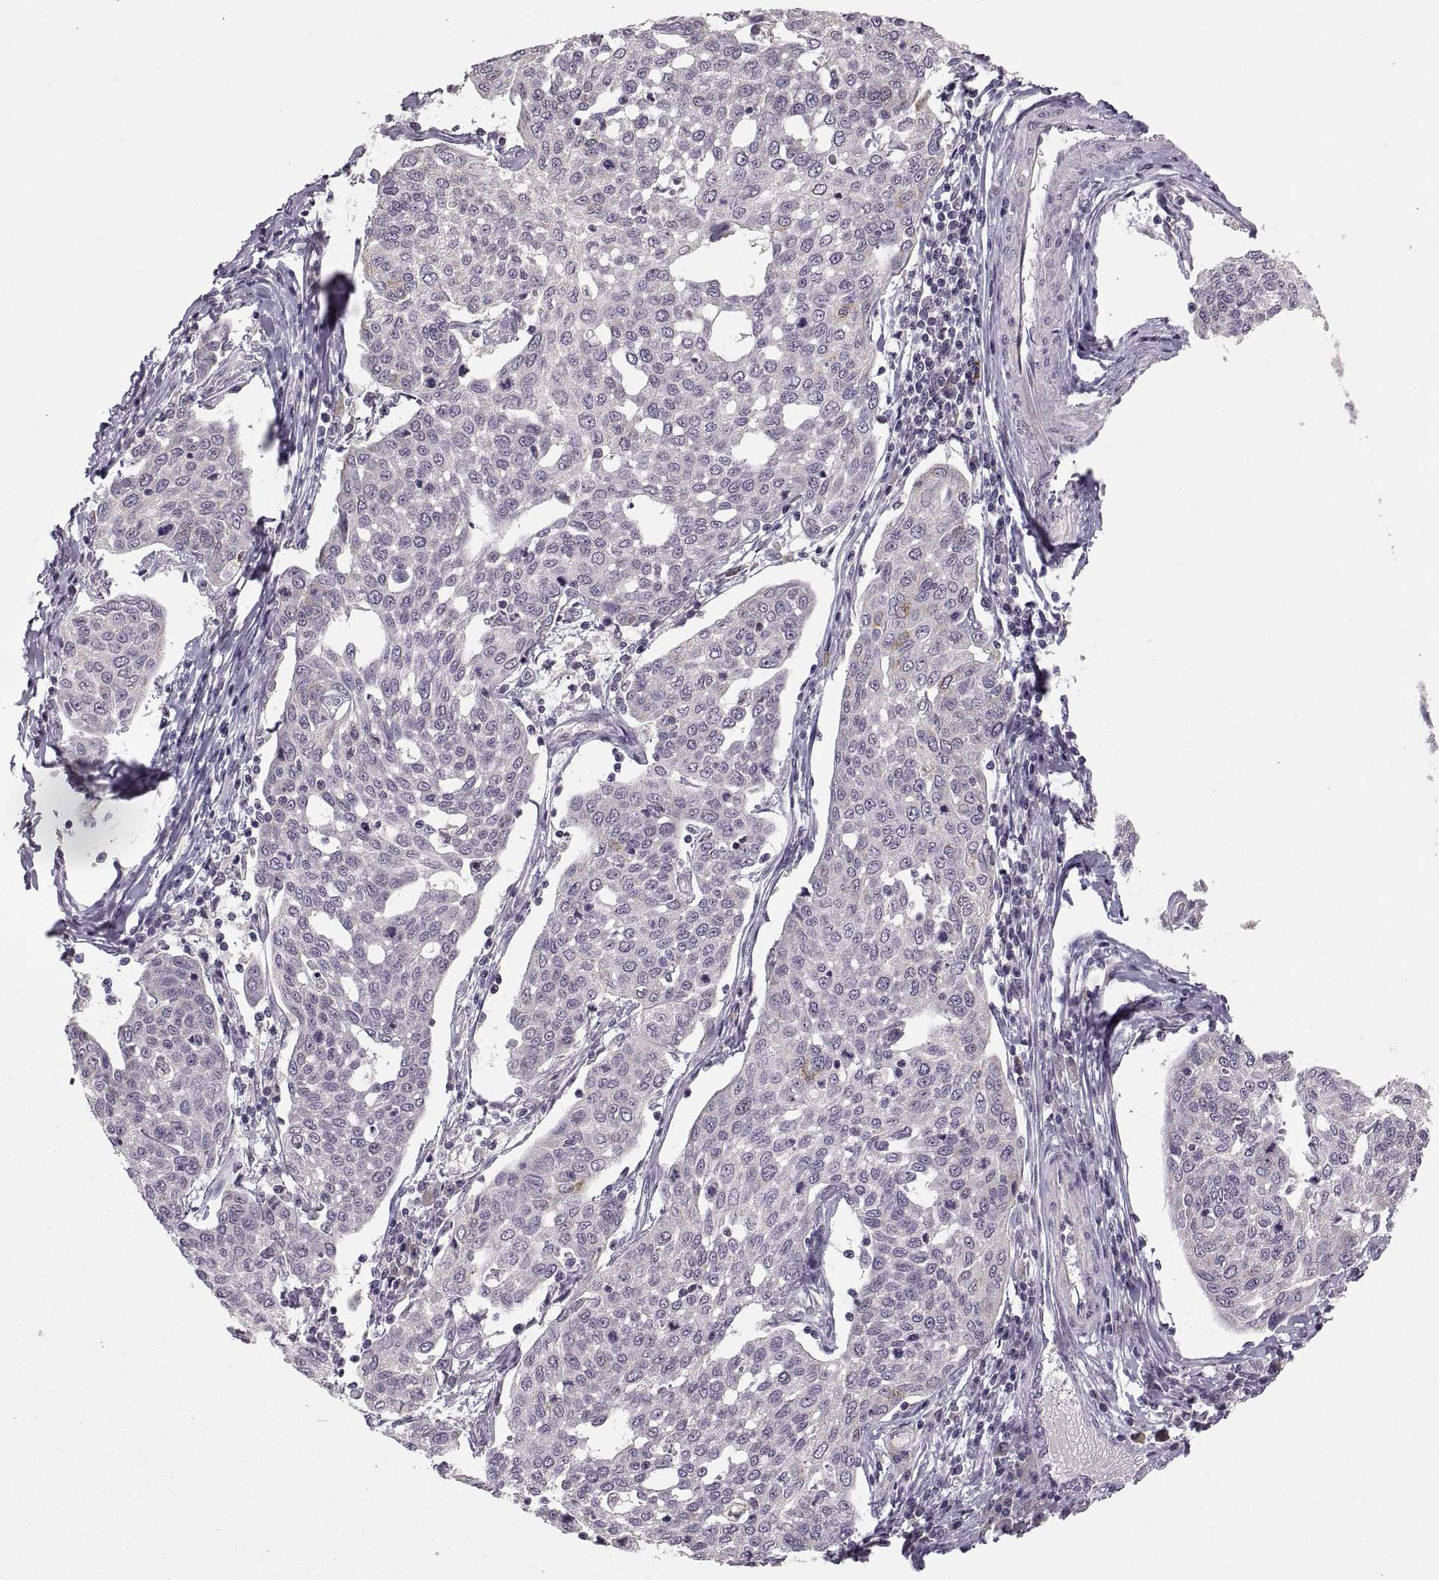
{"staining": {"intensity": "moderate", "quantity": "<25%", "location": "cytoplasmic/membranous"}, "tissue": "cervical cancer", "cell_type": "Tumor cells", "image_type": "cancer", "snomed": [{"axis": "morphology", "description": "Squamous cell carcinoma, NOS"}, {"axis": "topography", "description": "Cervix"}], "caption": "Moderate cytoplasmic/membranous staining is present in approximately <25% of tumor cells in cervical cancer. The protein of interest is shown in brown color, while the nuclei are stained blue.", "gene": "HMGCR", "patient": {"sex": "female", "age": 34}}